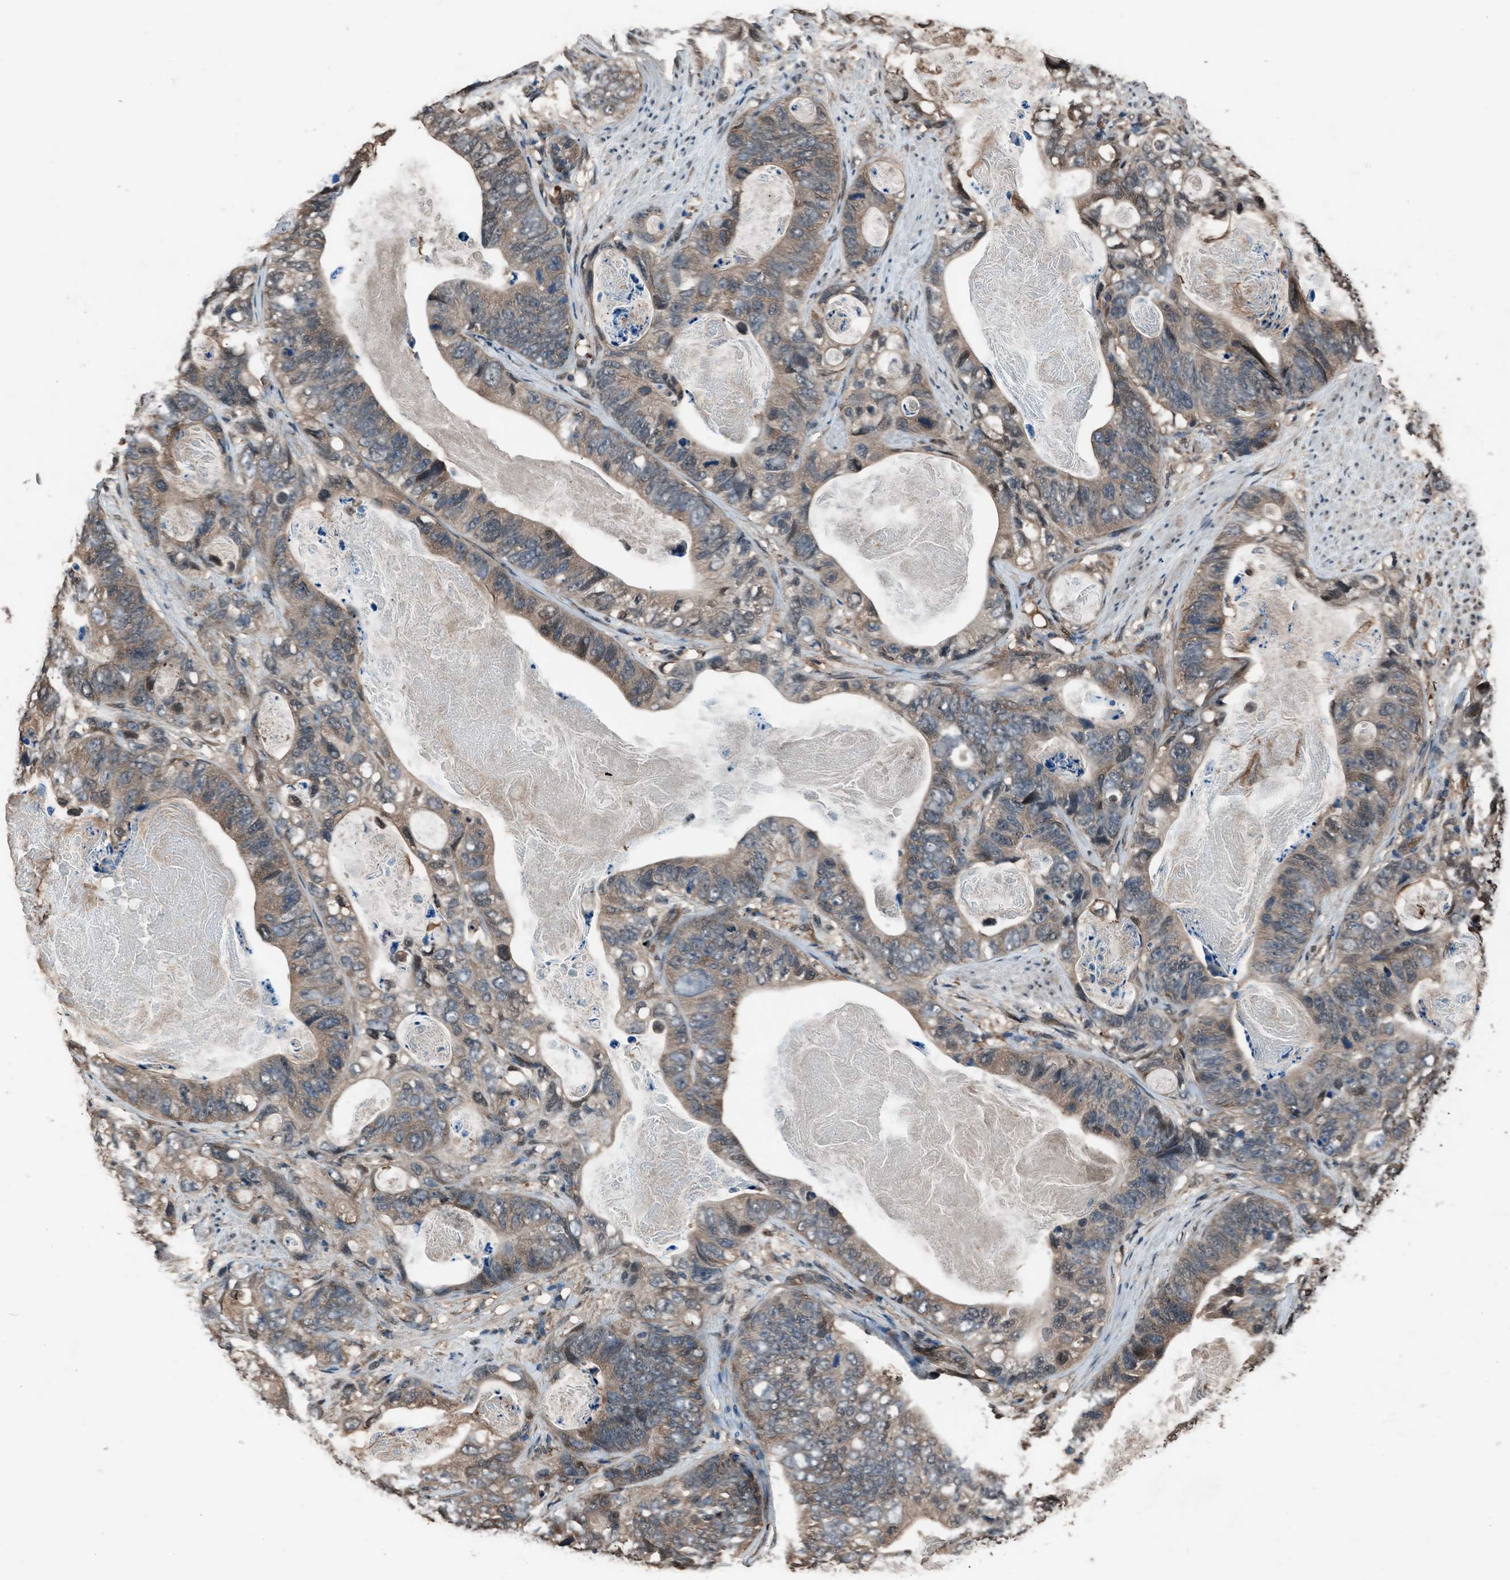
{"staining": {"intensity": "weak", "quantity": ">75%", "location": "cytoplasmic/membranous"}, "tissue": "stomach cancer", "cell_type": "Tumor cells", "image_type": "cancer", "snomed": [{"axis": "morphology", "description": "Adenocarcinoma, NOS"}, {"axis": "topography", "description": "Stomach"}], "caption": "Protein staining of stomach adenocarcinoma tissue shows weak cytoplasmic/membranous staining in approximately >75% of tumor cells. The staining was performed using DAB to visualize the protein expression in brown, while the nuclei were stained in blue with hematoxylin (Magnification: 20x).", "gene": "YWHAG", "patient": {"sex": "female", "age": 89}}